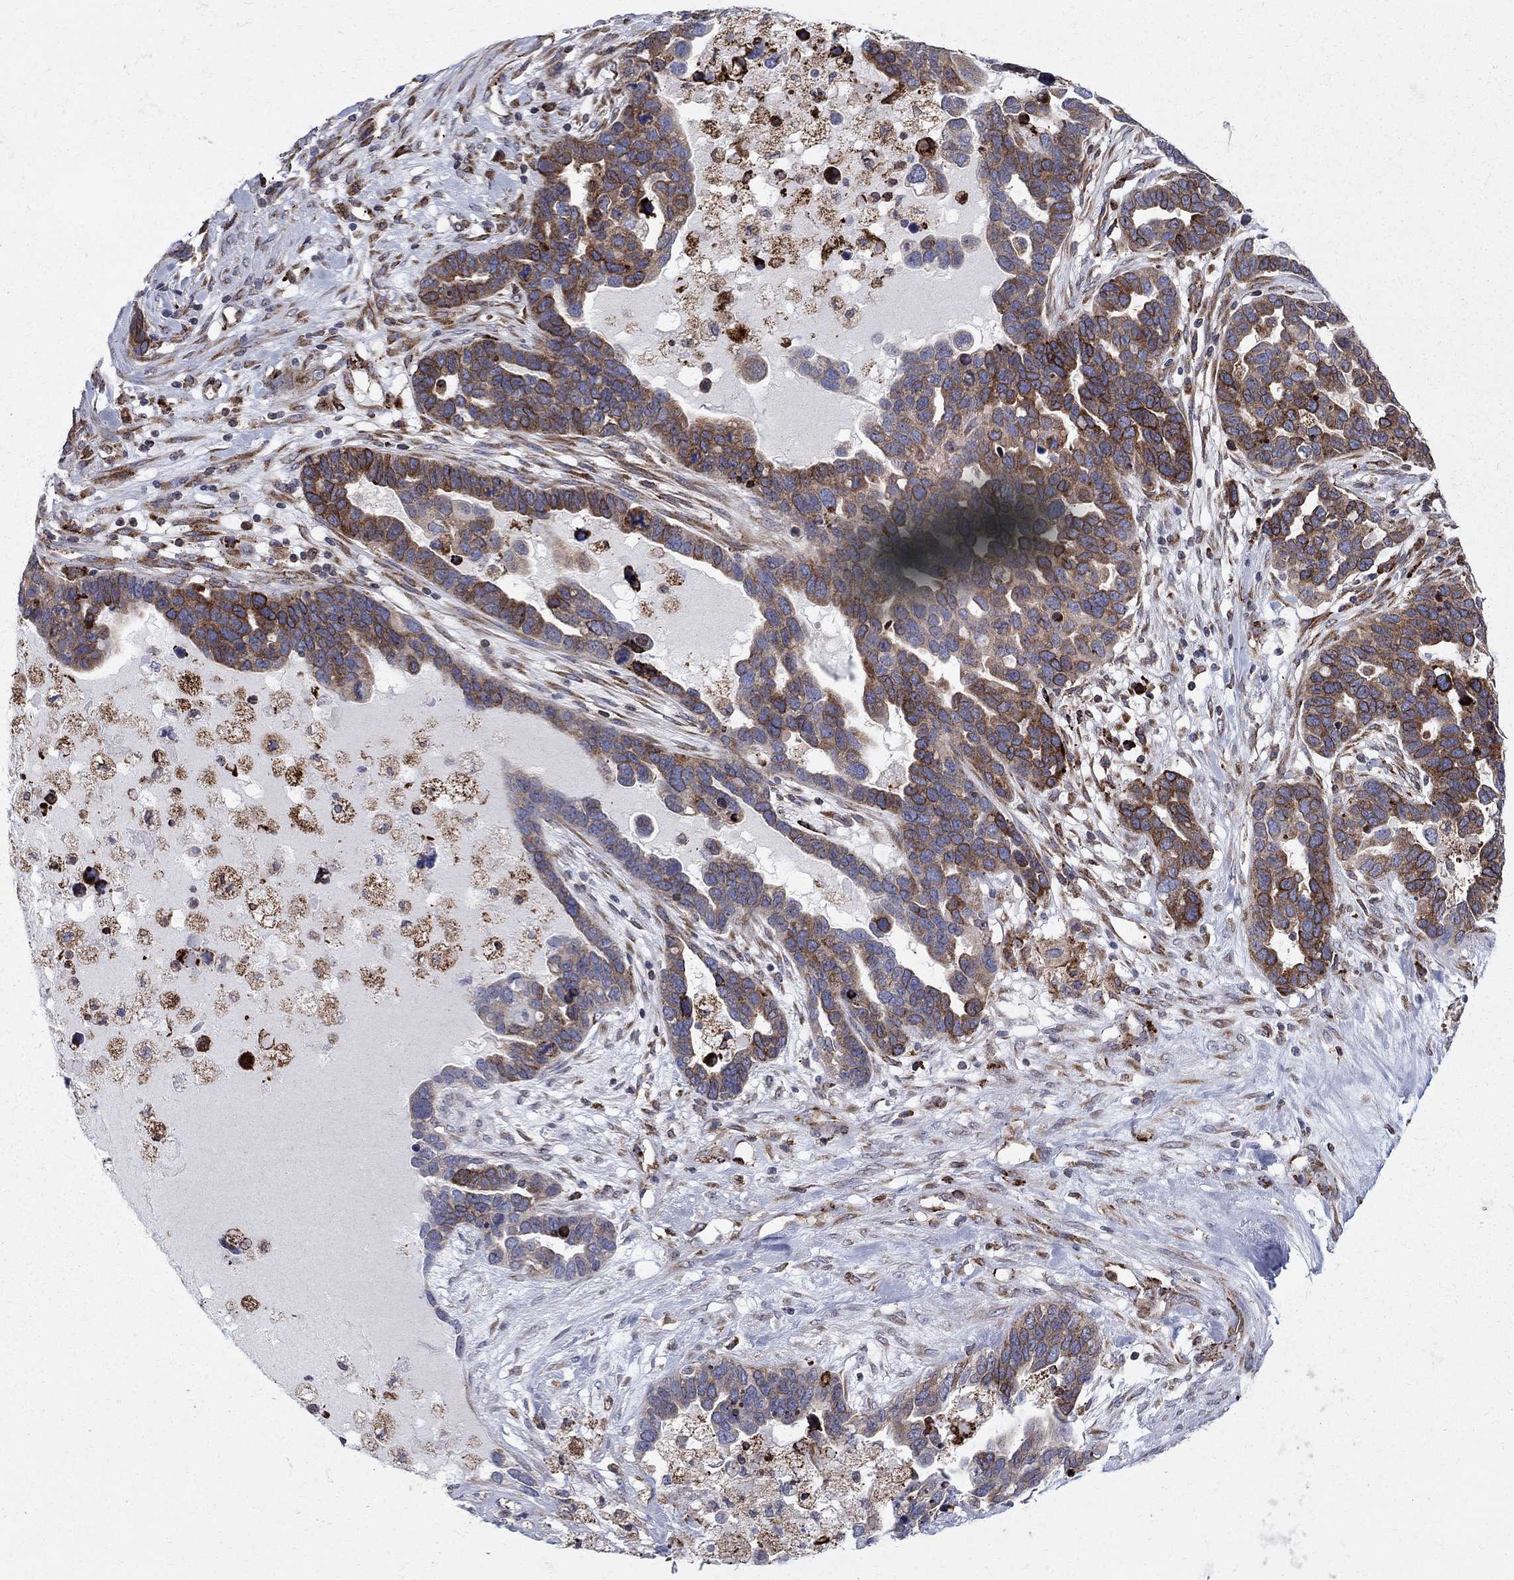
{"staining": {"intensity": "strong", "quantity": "25%-75%", "location": "cytoplasmic/membranous"}, "tissue": "ovarian cancer", "cell_type": "Tumor cells", "image_type": "cancer", "snomed": [{"axis": "morphology", "description": "Cystadenocarcinoma, serous, NOS"}, {"axis": "topography", "description": "Ovary"}], "caption": "A high-resolution micrograph shows immunohistochemistry (IHC) staining of ovarian cancer (serous cystadenocarcinoma), which reveals strong cytoplasmic/membranous staining in about 25%-75% of tumor cells. (DAB (3,3'-diaminobenzidine) IHC with brightfield microscopy, high magnification).", "gene": "CAB39L", "patient": {"sex": "female", "age": 54}}